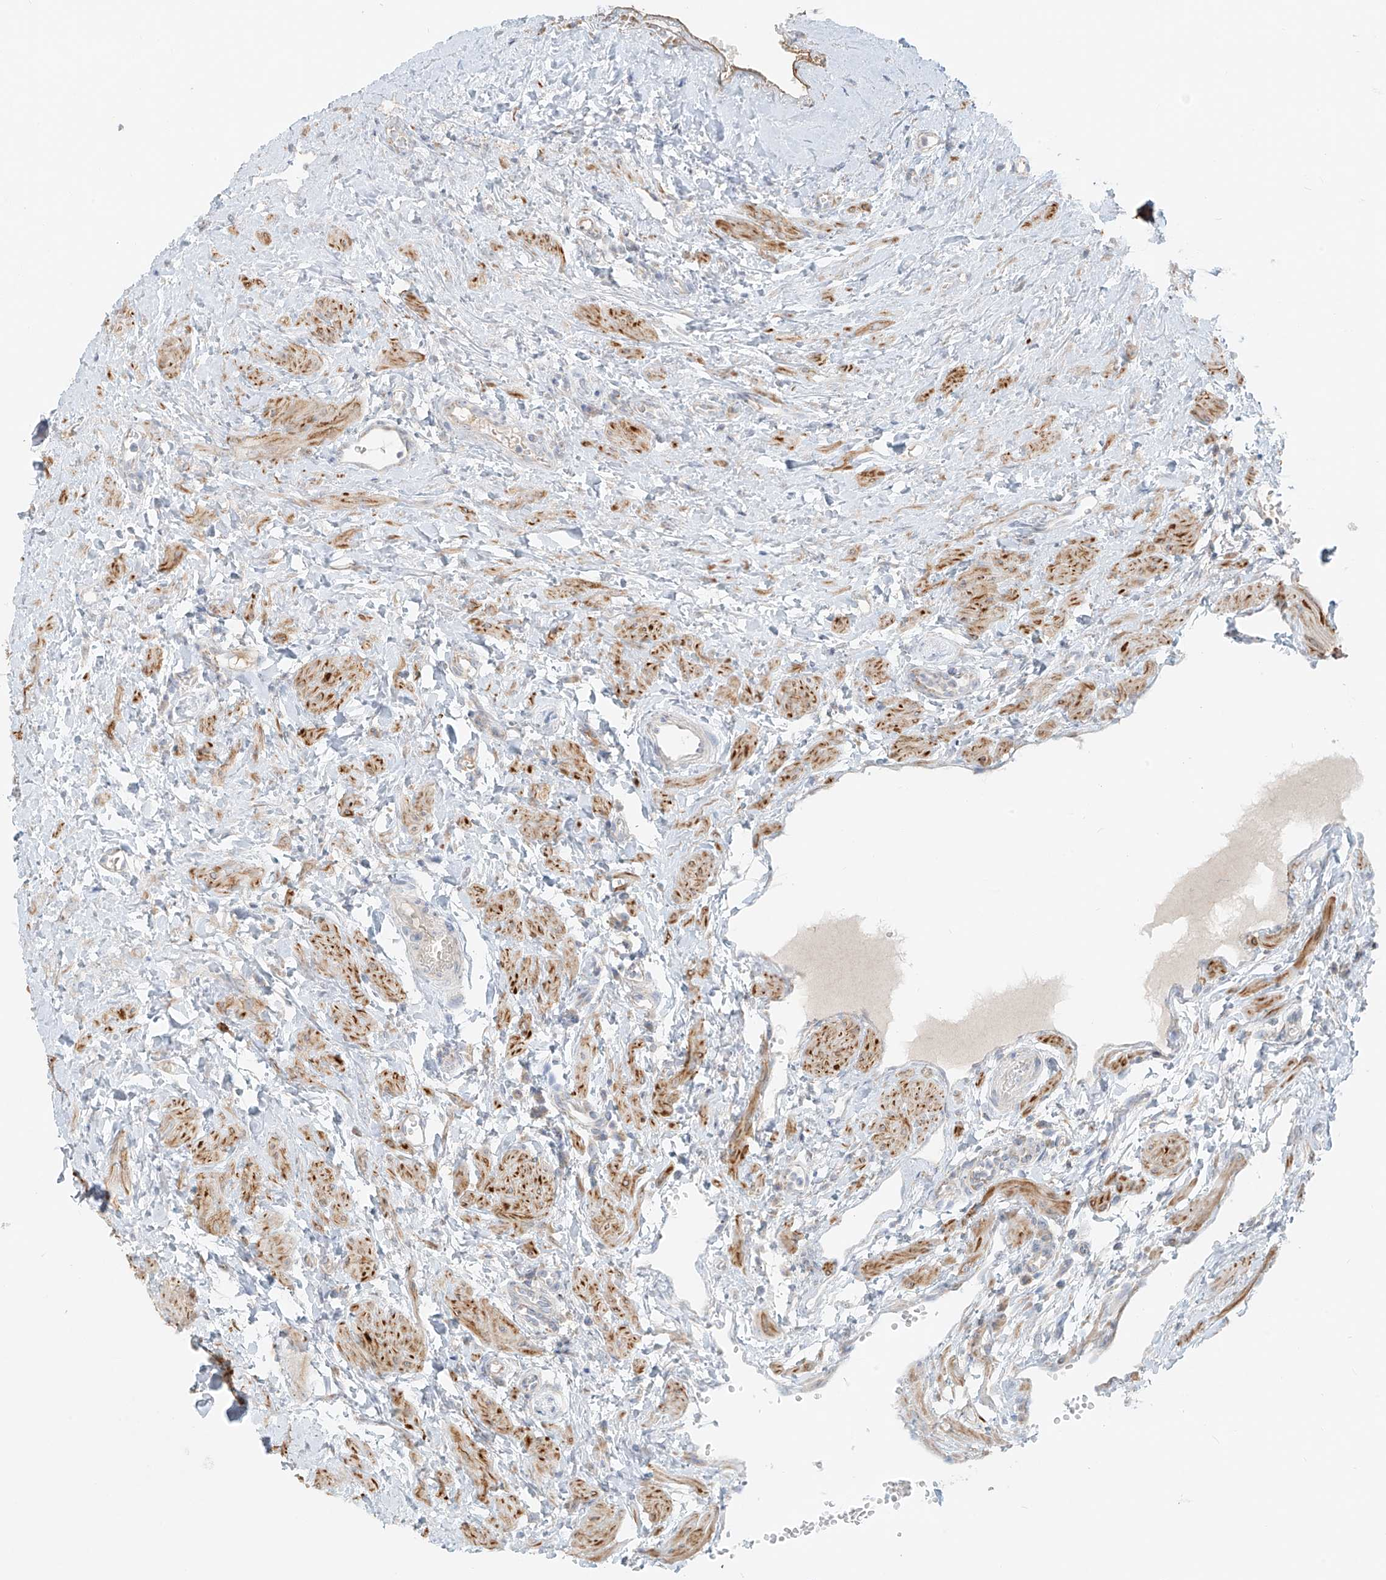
{"staining": {"intensity": "negative", "quantity": "none", "location": "none"}, "tissue": "ovary", "cell_type": "Ovarian stroma cells", "image_type": "normal", "snomed": [{"axis": "morphology", "description": "Normal tissue, NOS"}, {"axis": "morphology", "description": "Cyst, NOS"}, {"axis": "topography", "description": "Ovary"}], "caption": "Normal ovary was stained to show a protein in brown. There is no significant positivity in ovarian stroma cells. The staining was performed using DAB (3,3'-diaminobenzidine) to visualize the protein expression in brown, while the nuclei were stained in blue with hematoxylin (Magnification: 20x).", "gene": "UST", "patient": {"sex": "female", "age": 33}}